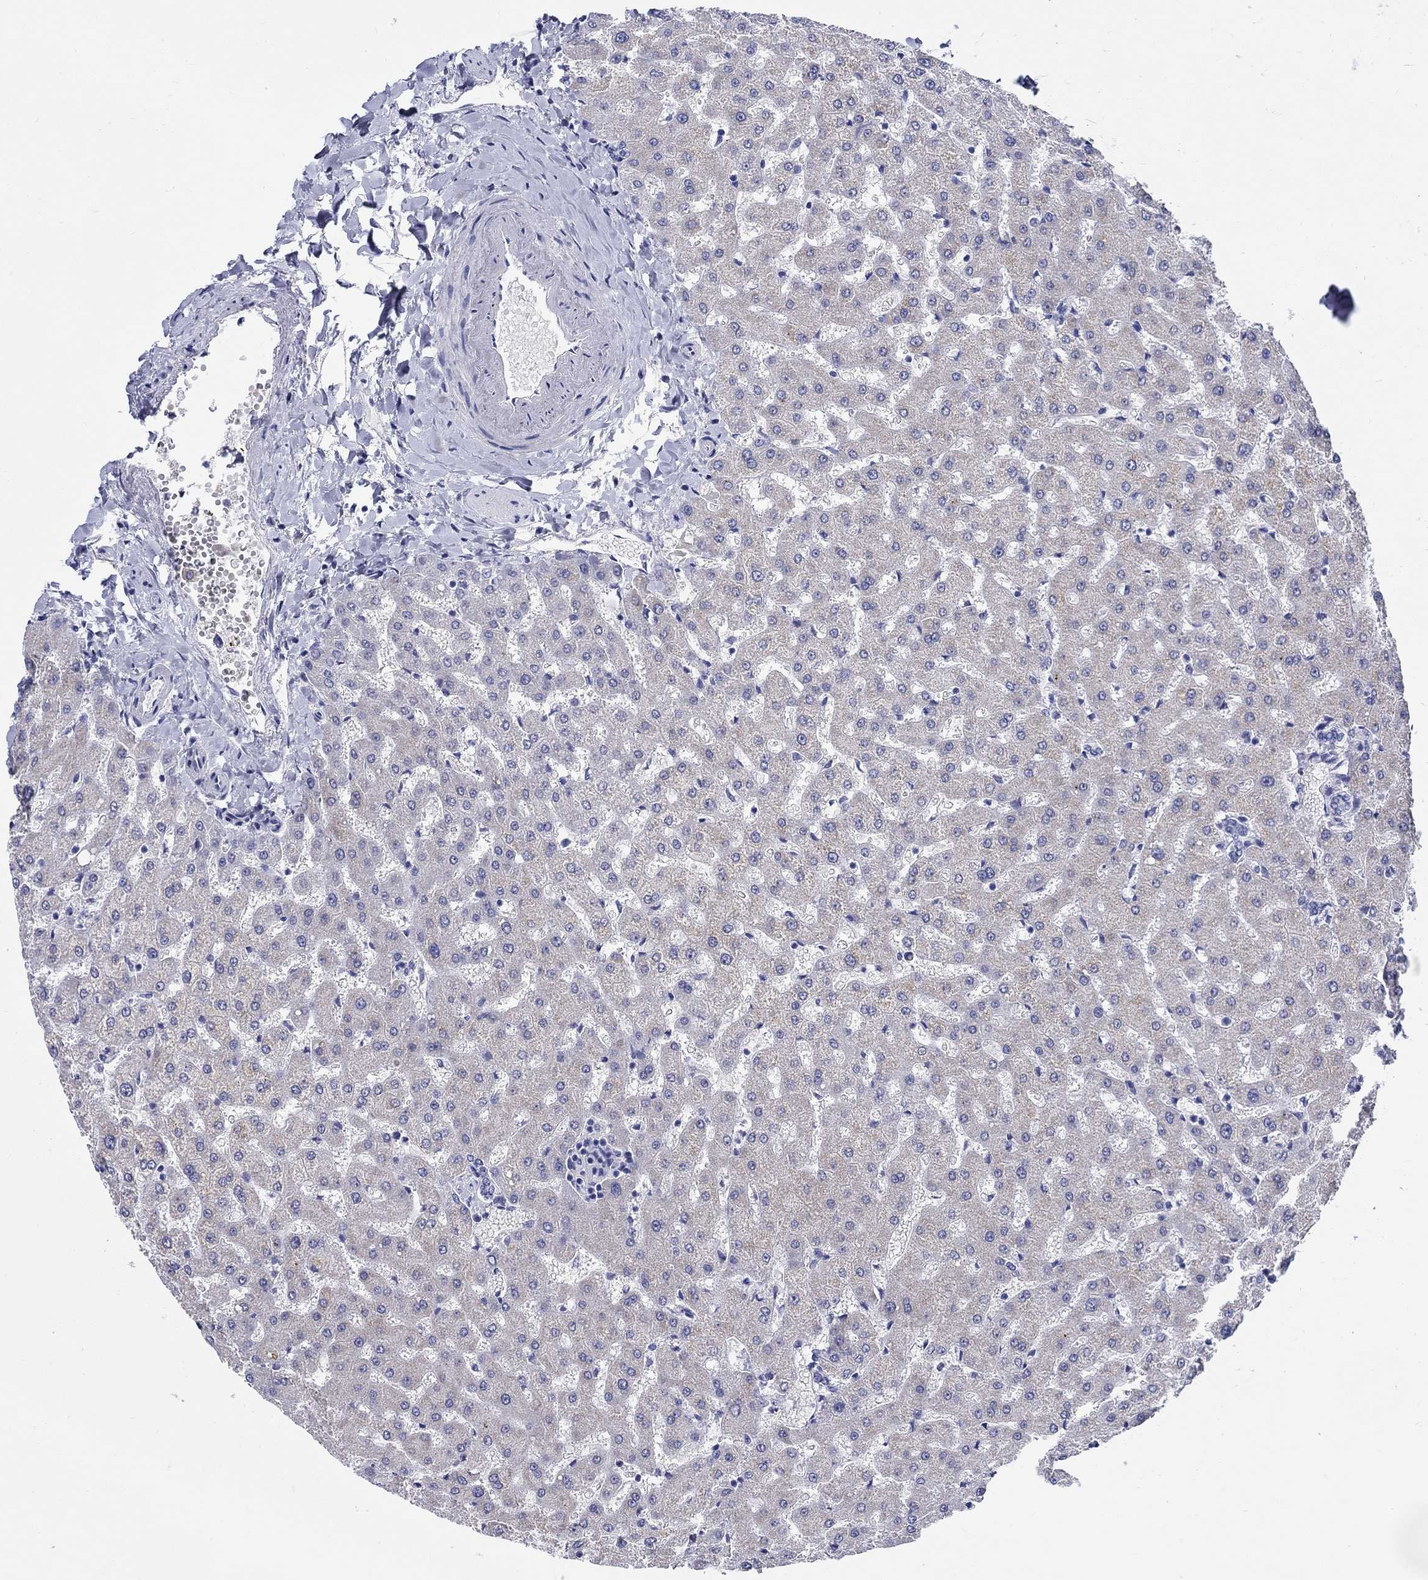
{"staining": {"intensity": "negative", "quantity": "none", "location": "none"}, "tissue": "liver", "cell_type": "Cholangiocytes", "image_type": "normal", "snomed": [{"axis": "morphology", "description": "Normal tissue, NOS"}, {"axis": "topography", "description": "Liver"}], "caption": "Immunohistochemical staining of unremarkable human liver reveals no significant expression in cholangiocytes. The staining is performed using DAB brown chromogen with nuclei counter-stained in using hematoxylin.", "gene": "CRYGS", "patient": {"sex": "female", "age": 50}}